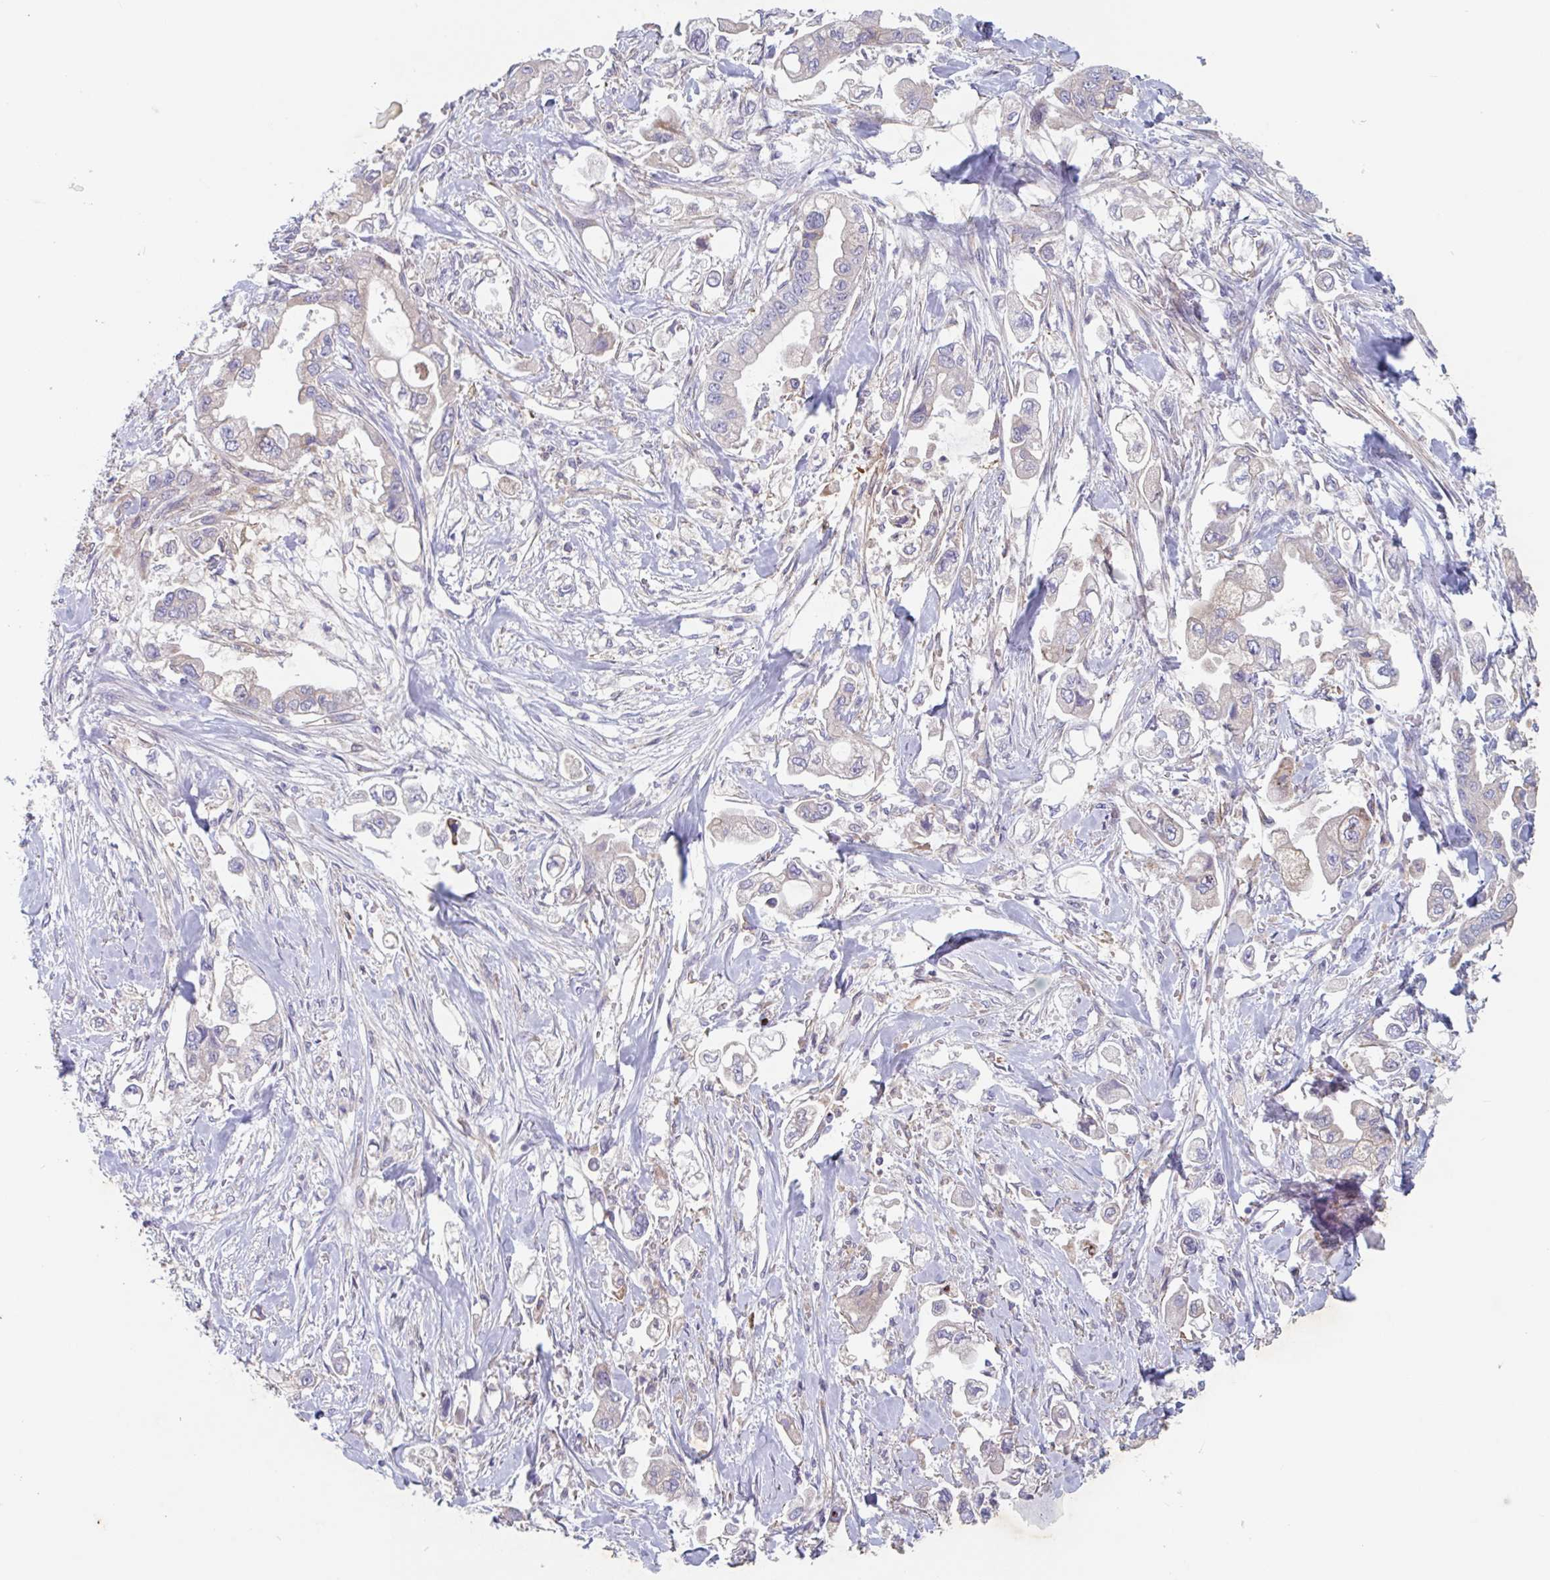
{"staining": {"intensity": "negative", "quantity": "none", "location": "none"}, "tissue": "stomach cancer", "cell_type": "Tumor cells", "image_type": "cancer", "snomed": [{"axis": "morphology", "description": "Adenocarcinoma, NOS"}, {"axis": "topography", "description": "Stomach"}], "caption": "An IHC photomicrograph of adenocarcinoma (stomach) is shown. There is no staining in tumor cells of adenocarcinoma (stomach). (Brightfield microscopy of DAB immunohistochemistry (IHC) at high magnification).", "gene": "MANBA", "patient": {"sex": "male", "age": 62}}